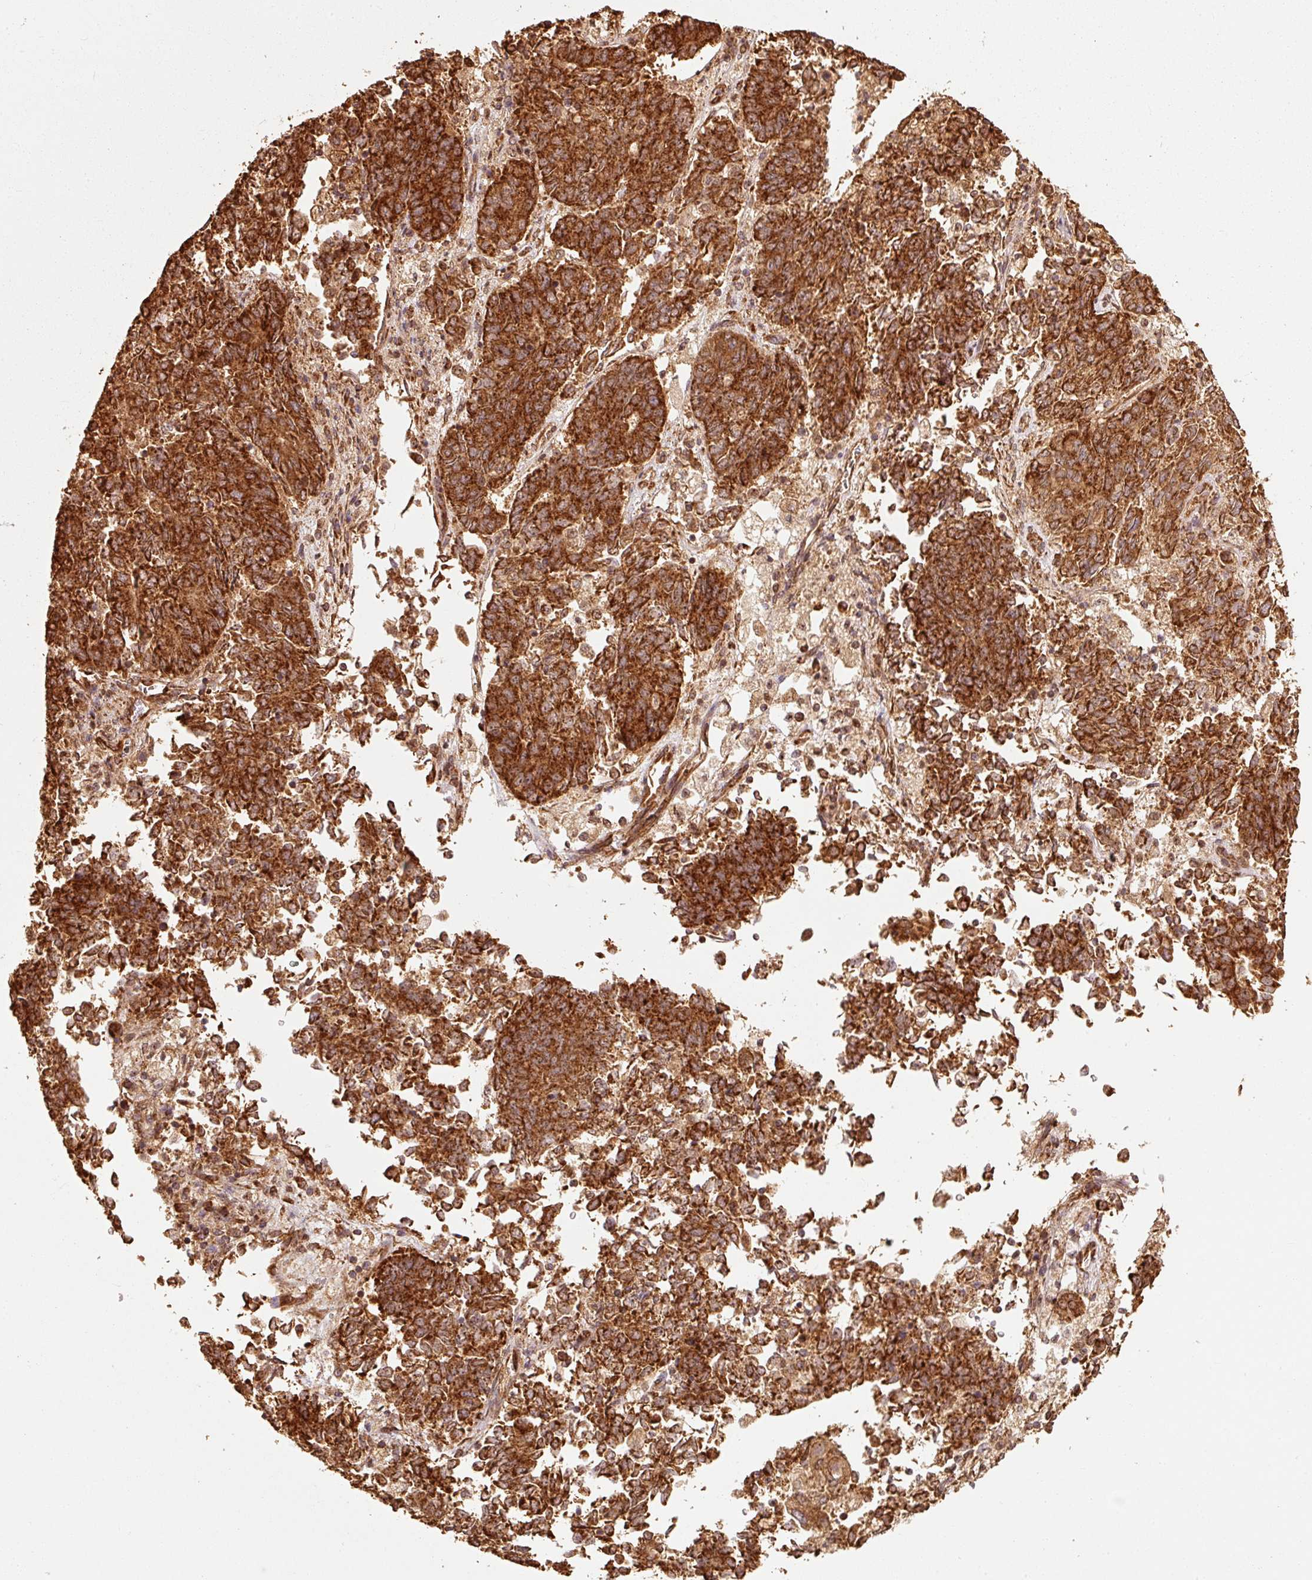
{"staining": {"intensity": "strong", "quantity": ">75%", "location": "cytoplasmic/membranous"}, "tissue": "endometrial cancer", "cell_type": "Tumor cells", "image_type": "cancer", "snomed": [{"axis": "morphology", "description": "Adenocarcinoma, NOS"}, {"axis": "topography", "description": "Endometrium"}], "caption": "Adenocarcinoma (endometrial) tissue demonstrates strong cytoplasmic/membranous expression in approximately >75% of tumor cells, visualized by immunohistochemistry.", "gene": "MRPL16", "patient": {"sex": "female", "age": 80}}